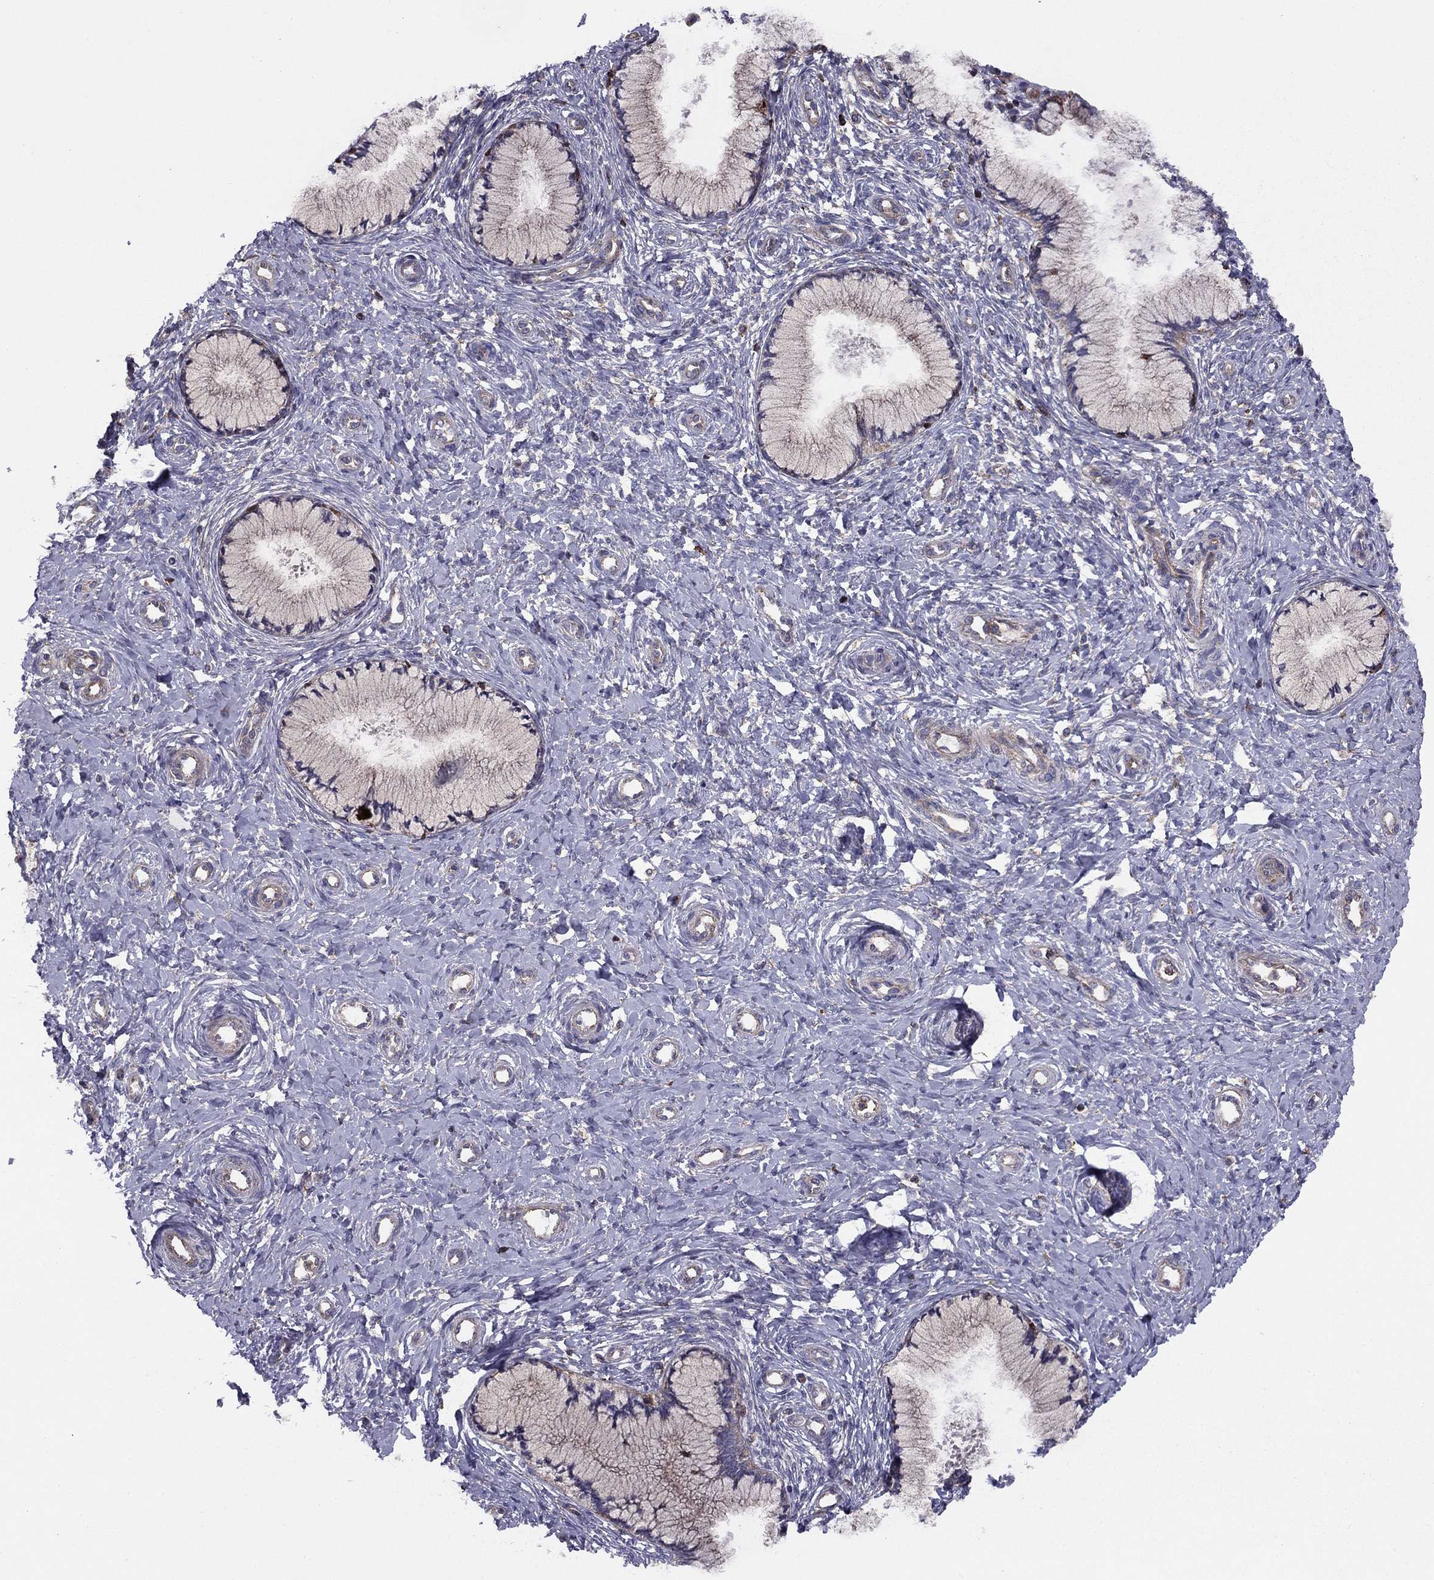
{"staining": {"intensity": "moderate", "quantity": "<25%", "location": "cytoplasmic/membranous"}, "tissue": "cervix", "cell_type": "Glandular cells", "image_type": "normal", "snomed": [{"axis": "morphology", "description": "Normal tissue, NOS"}, {"axis": "topography", "description": "Cervix"}], "caption": "Immunohistochemical staining of benign human cervix demonstrates low levels of moderate cytoplasmic/membranous positivity in about <25% of glandular cells. (DAB (3,3'-diaminobenzidine) IHC with brightfield microscopy, high magnification).", "gene": "ALG6", "patient": {"sex": "female", "age": 37}}